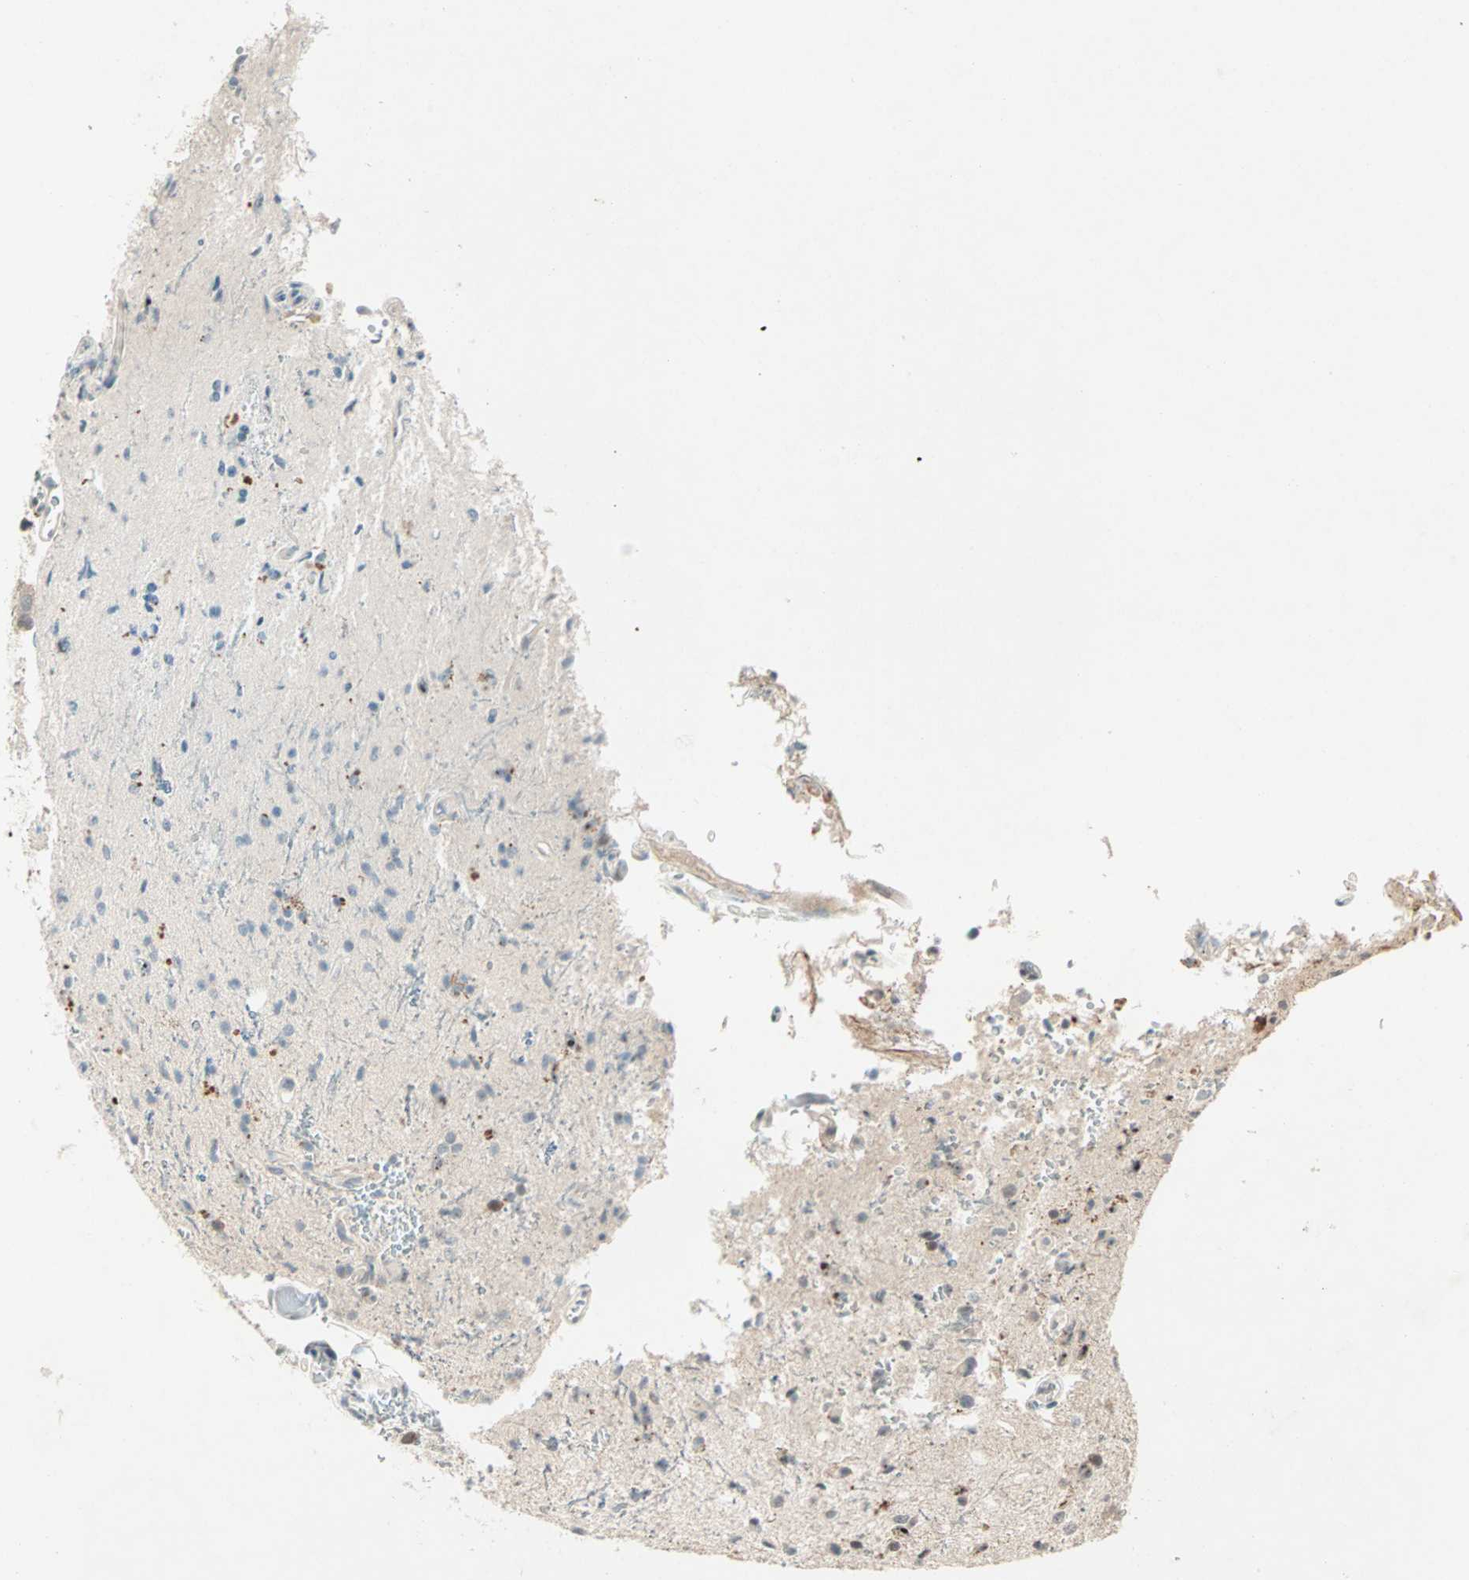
{"staining": {"intensity": "weak", "quantity": "<25%", "location": "cytoplasmic/membranous"}, "tissue": "glioma", "cell_type": "Tumor cells", "image_type": "cancer", "snomed": [{"axis": "morphology", "description": "Glioma, malignant, High grade"}, {"axis": "topography", "description": "Brain"}], "caption": "High-grade glioma (malignant) stained for a protein using IHC displays no positivity tumor cells.", "gene": "RTL6", "patient": {"sex": "male", "age": 47}}